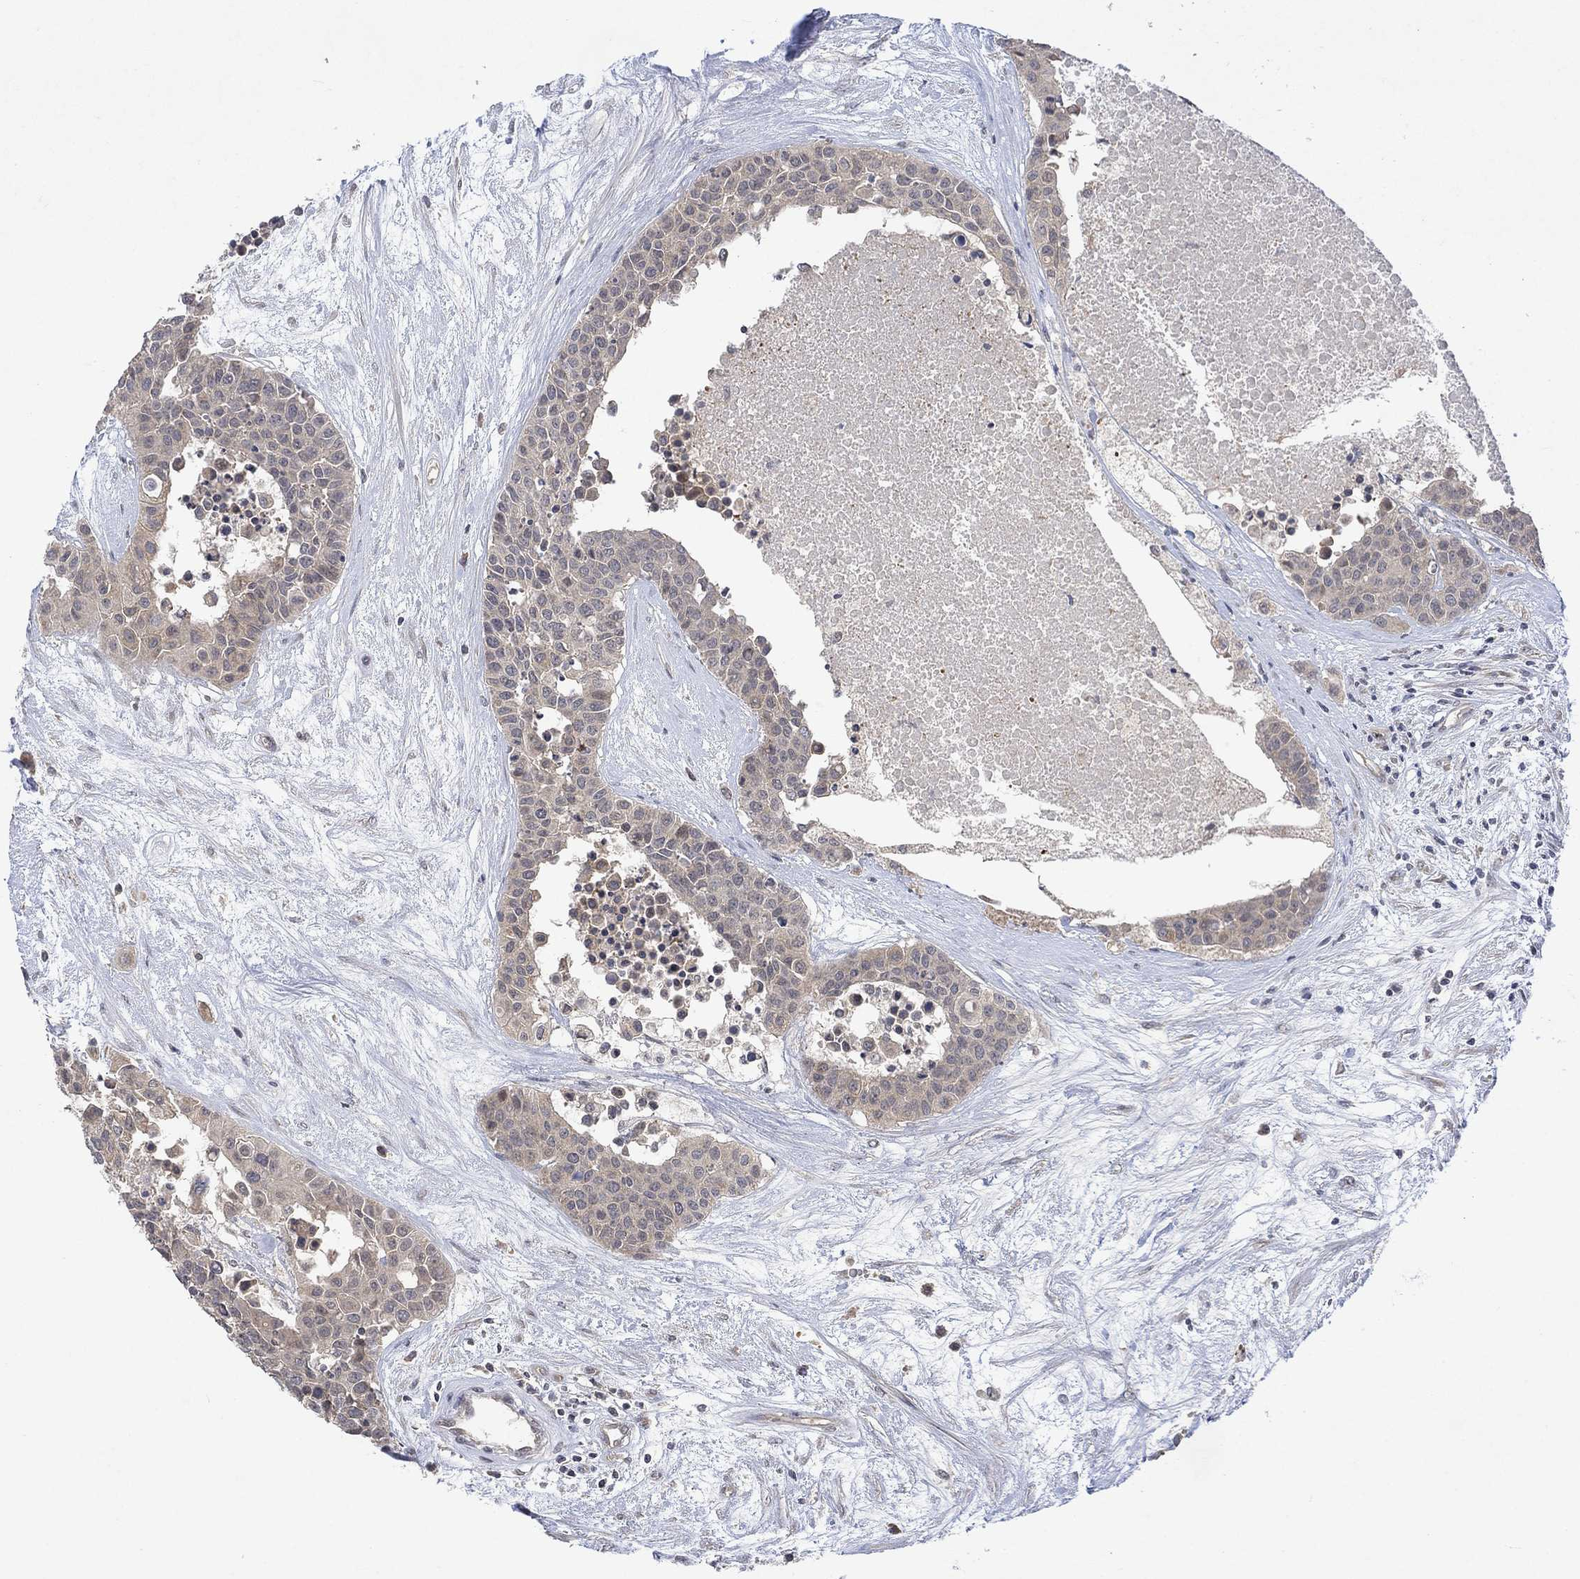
{"staining": {"intensity": "negative", "quantity": "none", "location": "none"}, "tissue": "carcinoid", "cell_type": "Tumor cells", "image_type": "cancer", "snomed": [{"axis": "morphology", "description": "Carcinoid, malignant, NOS"}, {"axis": "topography", "description": "Colon"}], "caption": "Immunohistochemistry micrograph of neoplastic tissue: human malignant carcinoid stained with DAB (3,3'-diaminobenzidine) displays no significant protein positivity in tumor cells. (Stains: DAB immunohistochemistry (IHC) with hematoxylin counter stain, Microscopy: brightfield microscopy at high magnification).", "gene": "GRIN2D", "patient": {"sex": "male", "age": 81}}